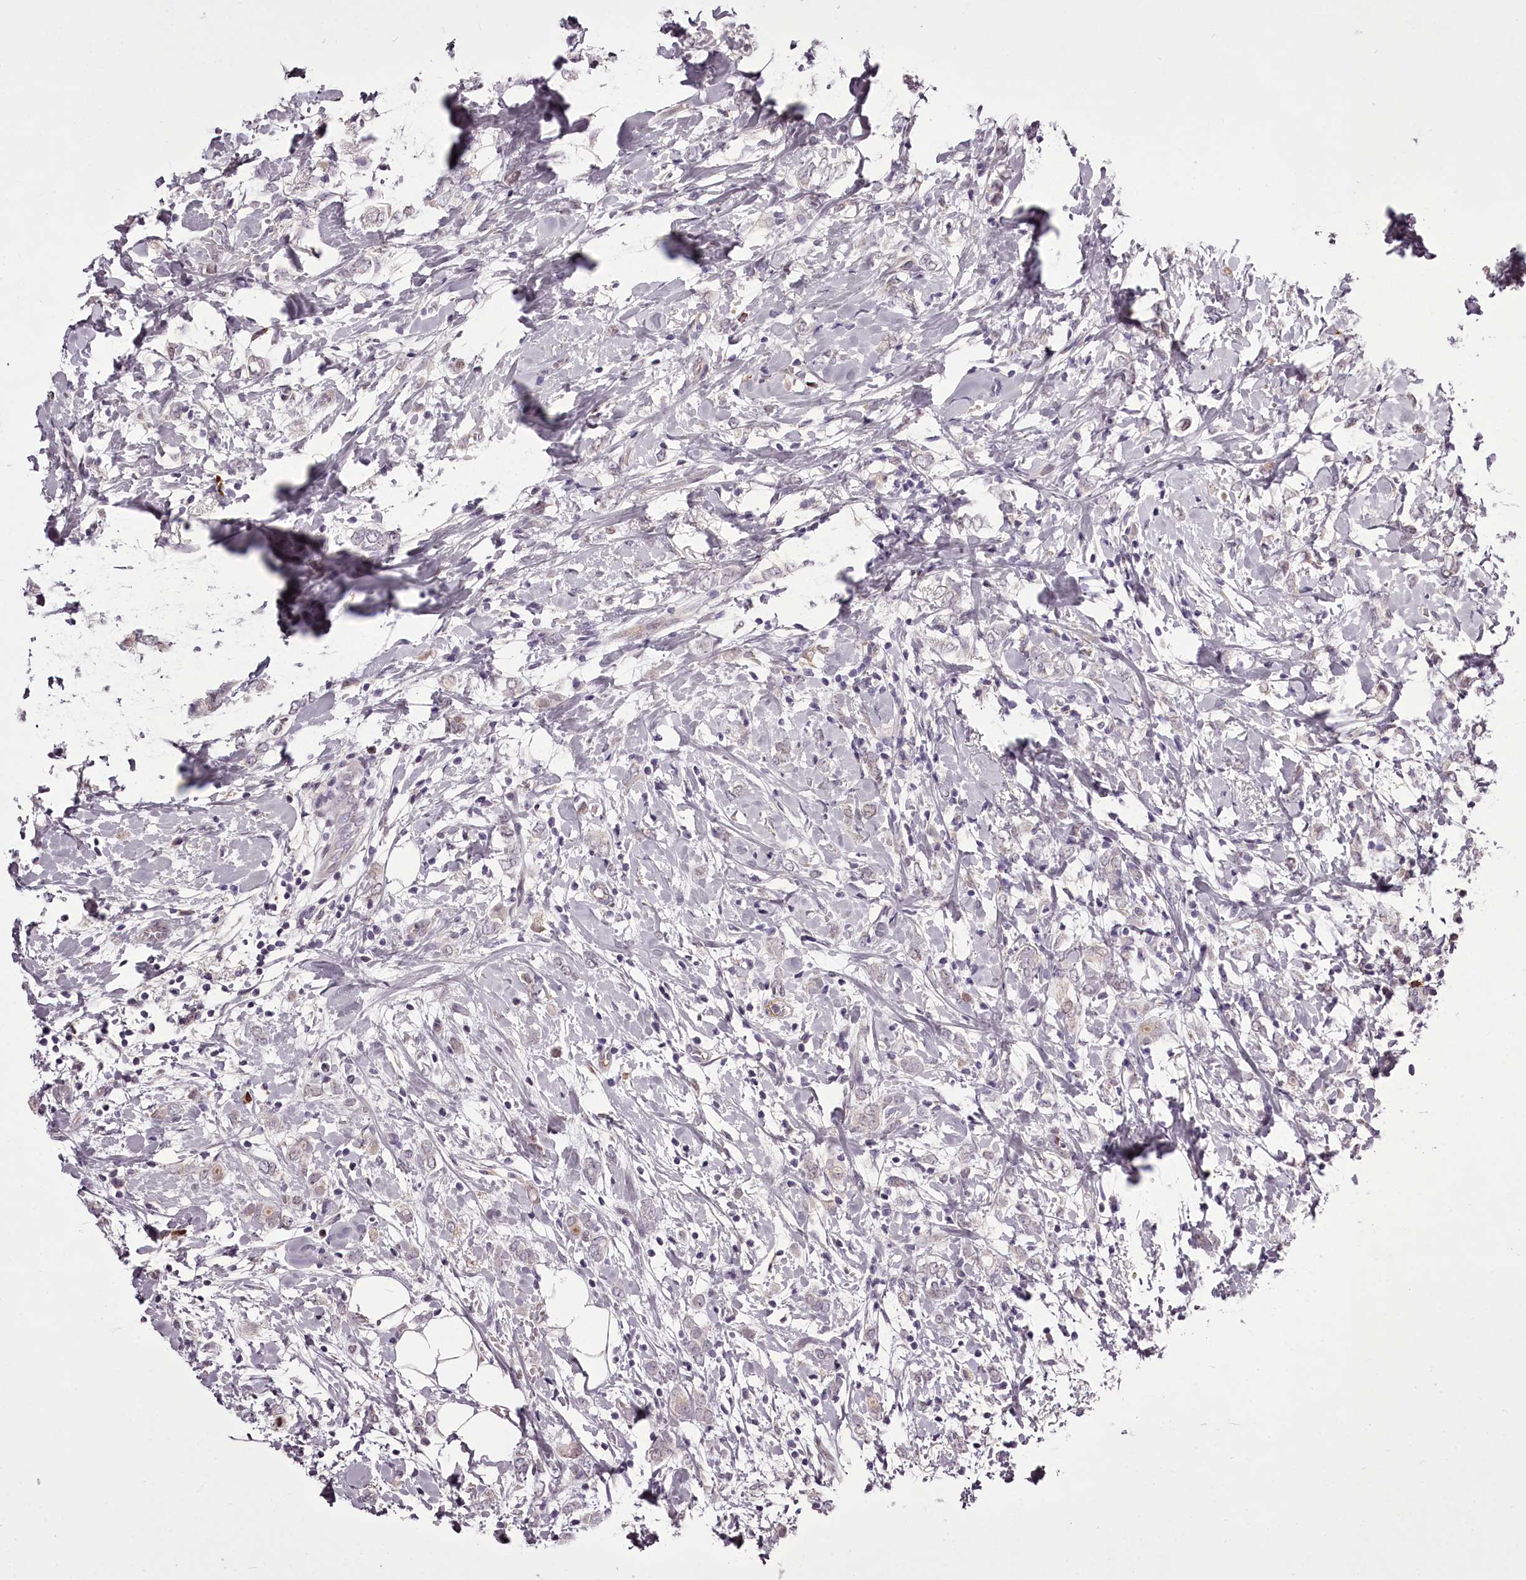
{"staining": {"intensity": "weak", "quantity": "25%-75%", "location": "nuclear"}, "tissue": "breast cancer", "cell_type": "Tumor cells", "image_type": "cancer", "snomed": [{"axis": "morphology", "description": "Normal tissue, NOS"}, {"axis": "morphology", "description": "Lobular carcinoma"}, {"axis": "topography", "description": "Breast"}], "caption": "About 25%-75% of tumor cells in lobular carcinoma (breast) display weak nuclear protein positivity as visualized by brown immunohistochemical staining.", "gene": "C1orf56", "patient": {"sex": "female", "age": 47}}